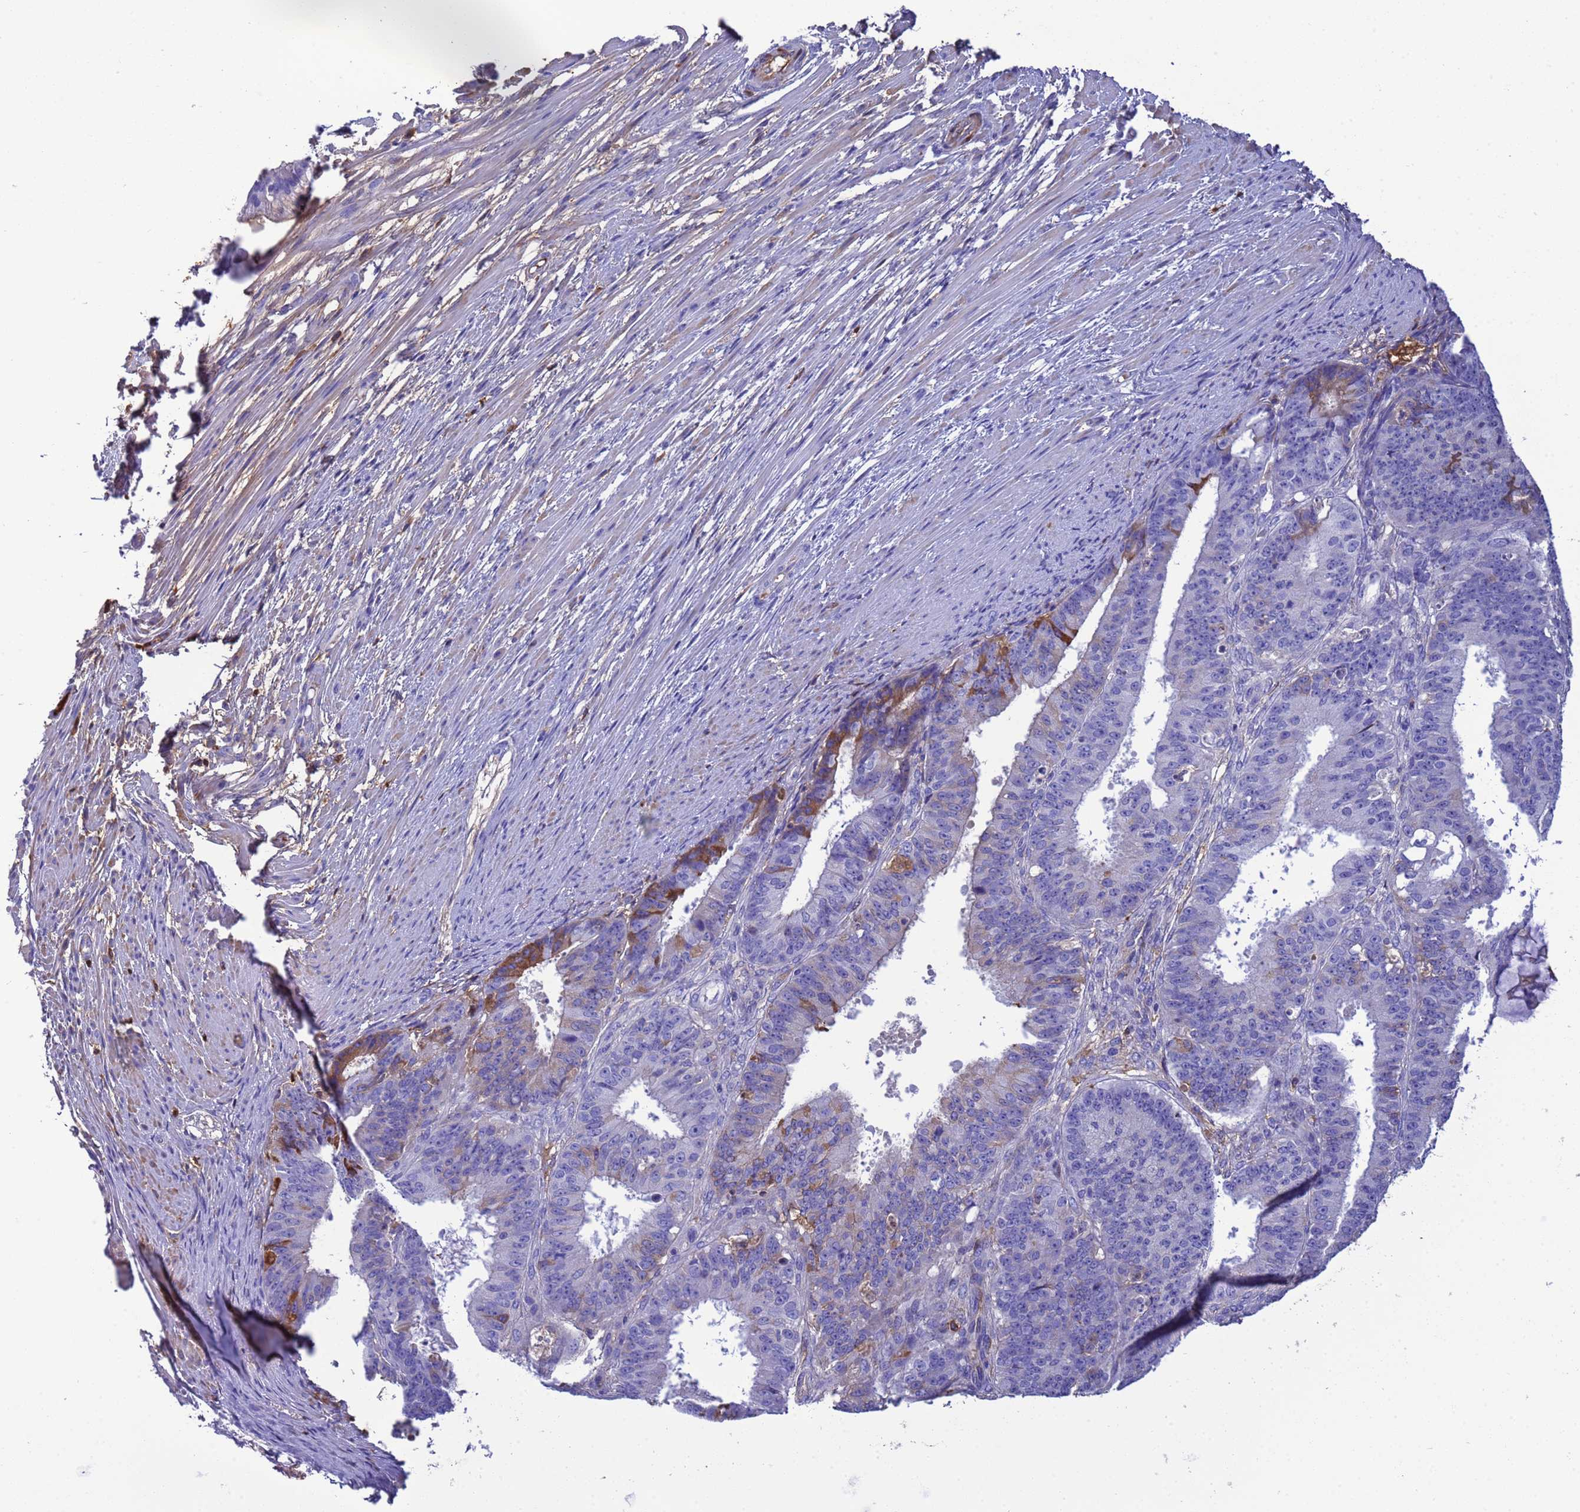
{"staining": {"intensity": "moderate", "quantity": "<25%", "location": "cytoplasmic/membranous"}, "tissue": "ovarian cancer", "cell_type": "Tumor cells", "image_type": "cancer", "snomed": [{"axis": "morphology", "description": "Carcinoma, endometroid"}, {"axis": "topography", "description": "Appendix"}, {"axis": "topography", "description": "Ovary"}], "caption": "IHC photomicrograph of human ovarian cancer stained for a protein (brown), which displays low levels of moderate cytoplasmic/membranous positivity in about <25% of tumor cells.", "gene": "H1-7", "patient": {"sex": "female", "age": 42}}